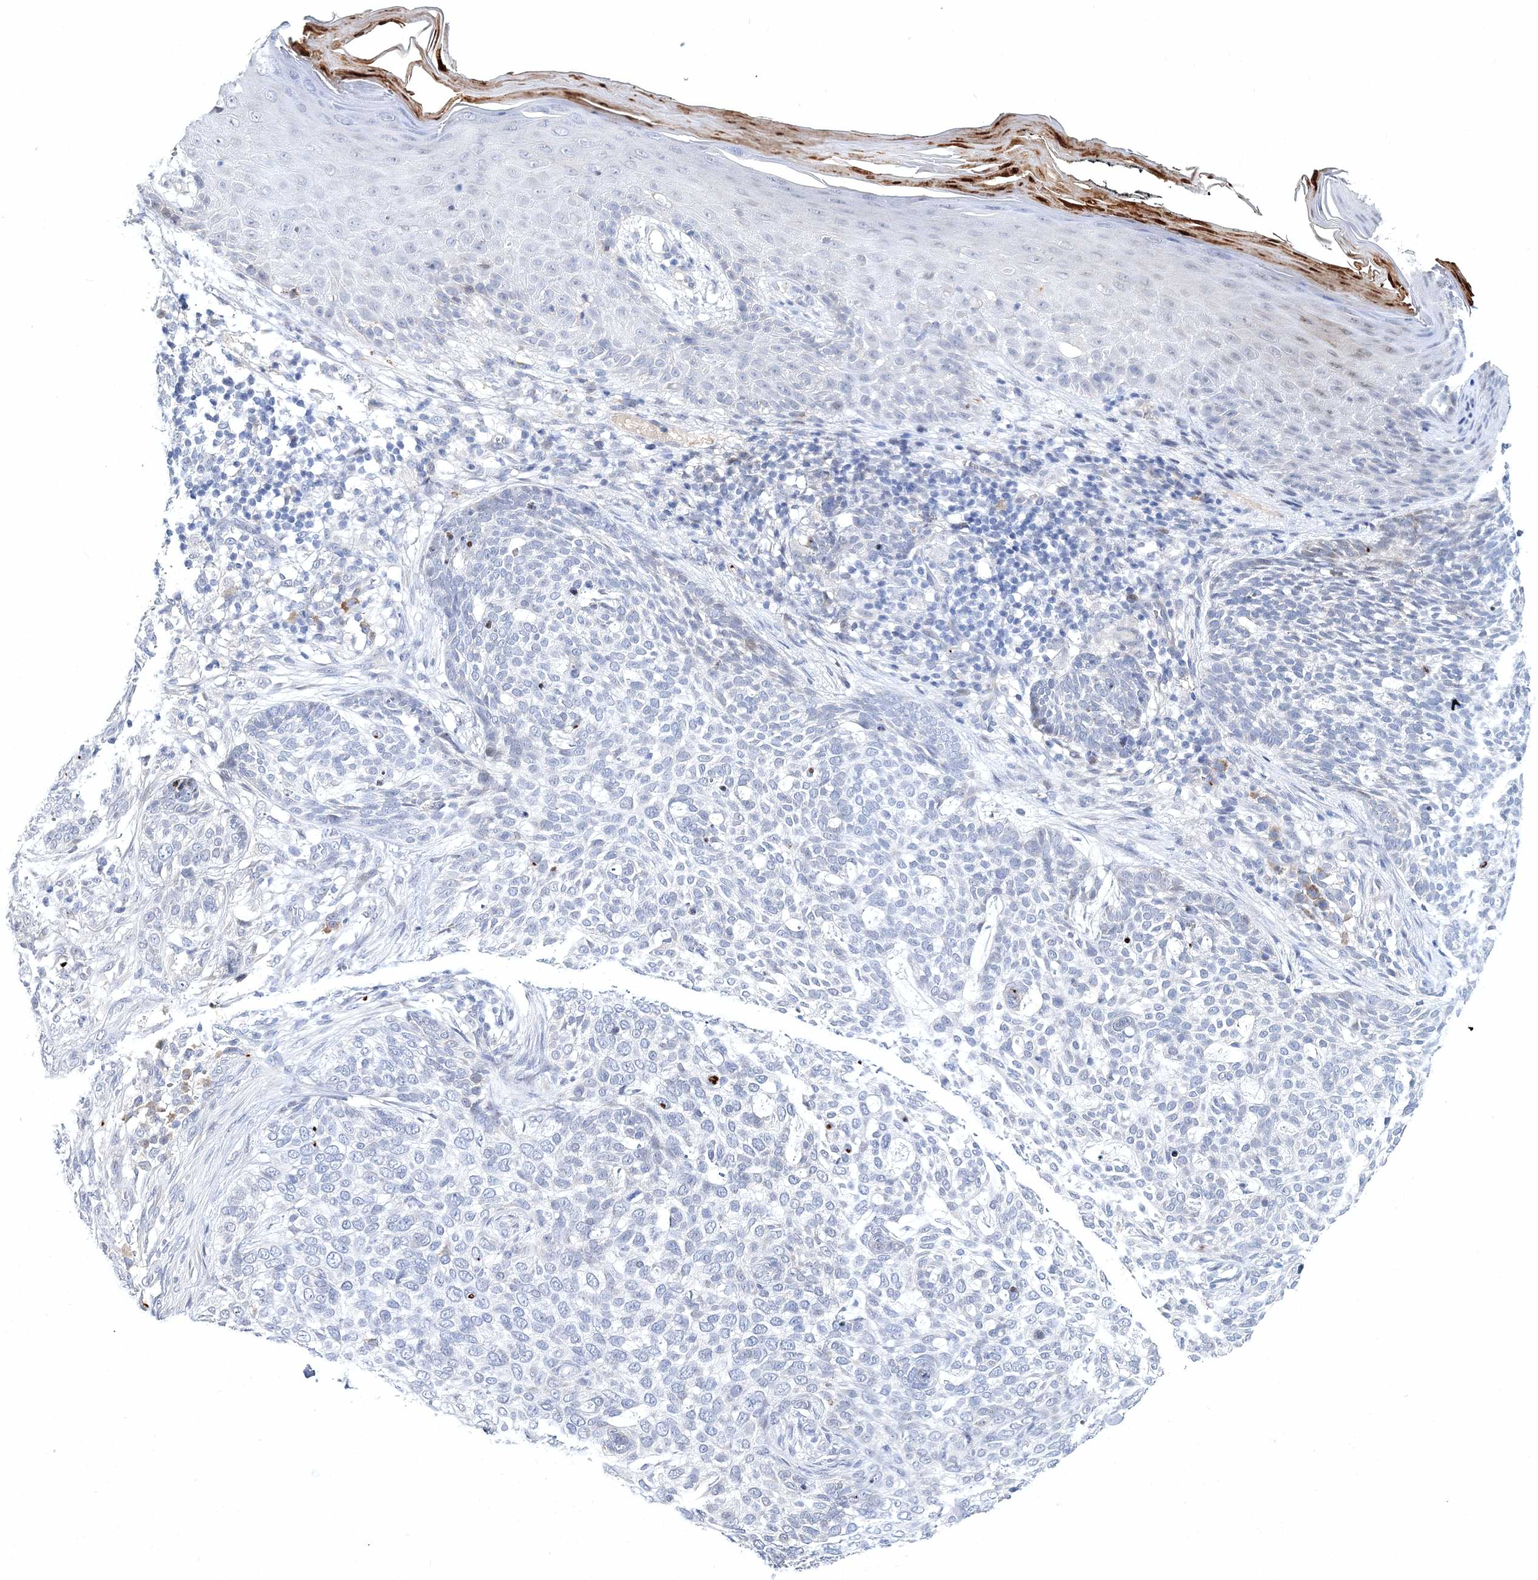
{"staining": {"intensity": "negative", "quantity": "none", "location": "none"}, "tissue": "skin cancer", "cell_type": "Tumor cells", "image_type": "cancer", "snomed": [{"axis": "morphology", "description": "Basal cell carcinoma"}, {"axis": "topography", "description": "Skin"}], "caption": "This is a micrograph of immunohistochemistry staining of basal cell carcinoma (skin), which shows no expression in tumor cells.", "gene": "MYOZ2", "patient": {"sex": "female", "age": 64}}